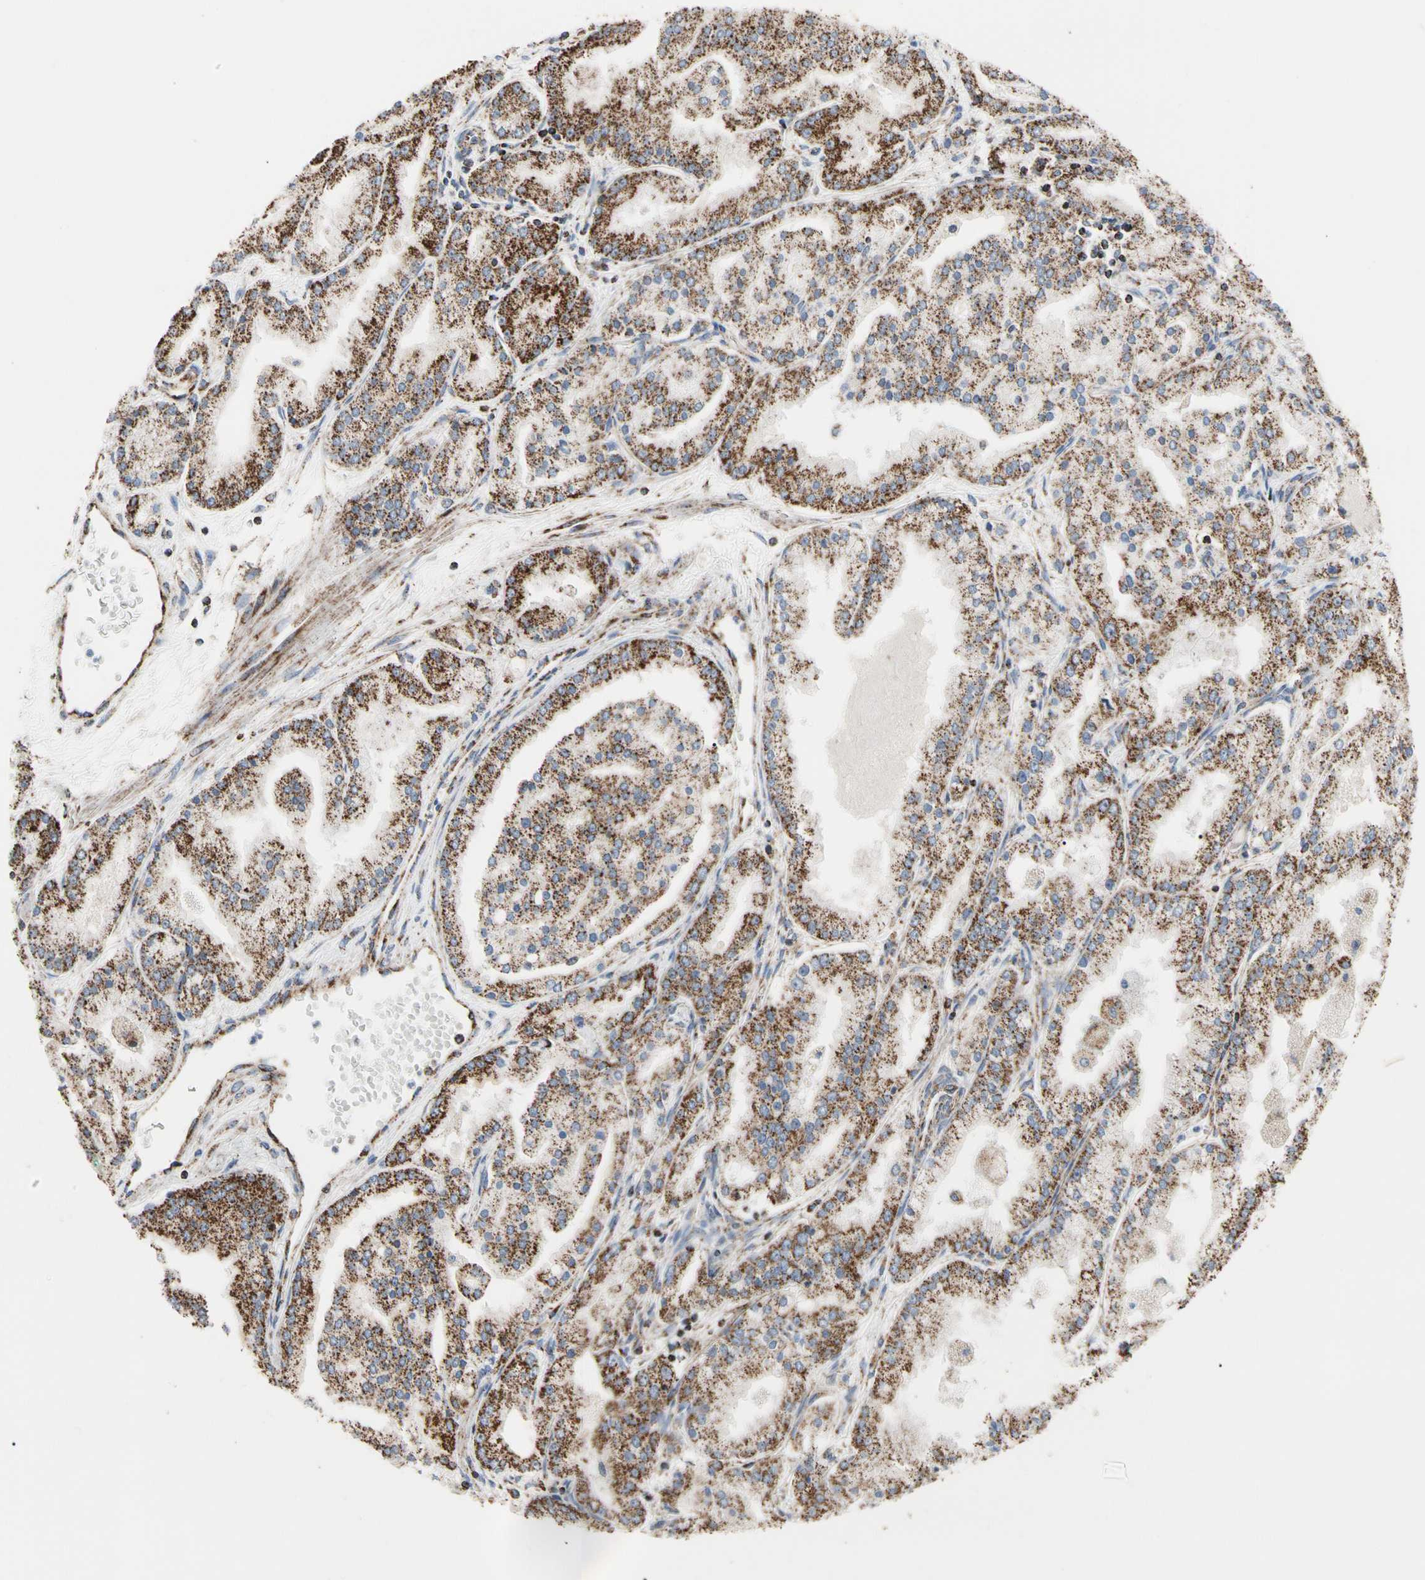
{"staining": {"intensity": "strong", "quantity": ">75%", "location": "cytoplasmic/membranous"}, "tissue": "prostate cancer", "cell_type": "Tumor cells", "image_type": "cancer", "snomed": [{"axis": "morphology", "description": "Adenocarcinoma, High grade"}, {"axis": "topography", "description": "Prostate"}], "caption": "Tumor cells exhibit strong cytoplasmic/membranous expression in approximately >75% of cells in prostate high-grade adenocarcinoma.", "gene": "FAM110B", "patient": {"sex": "male", "age": 61}}